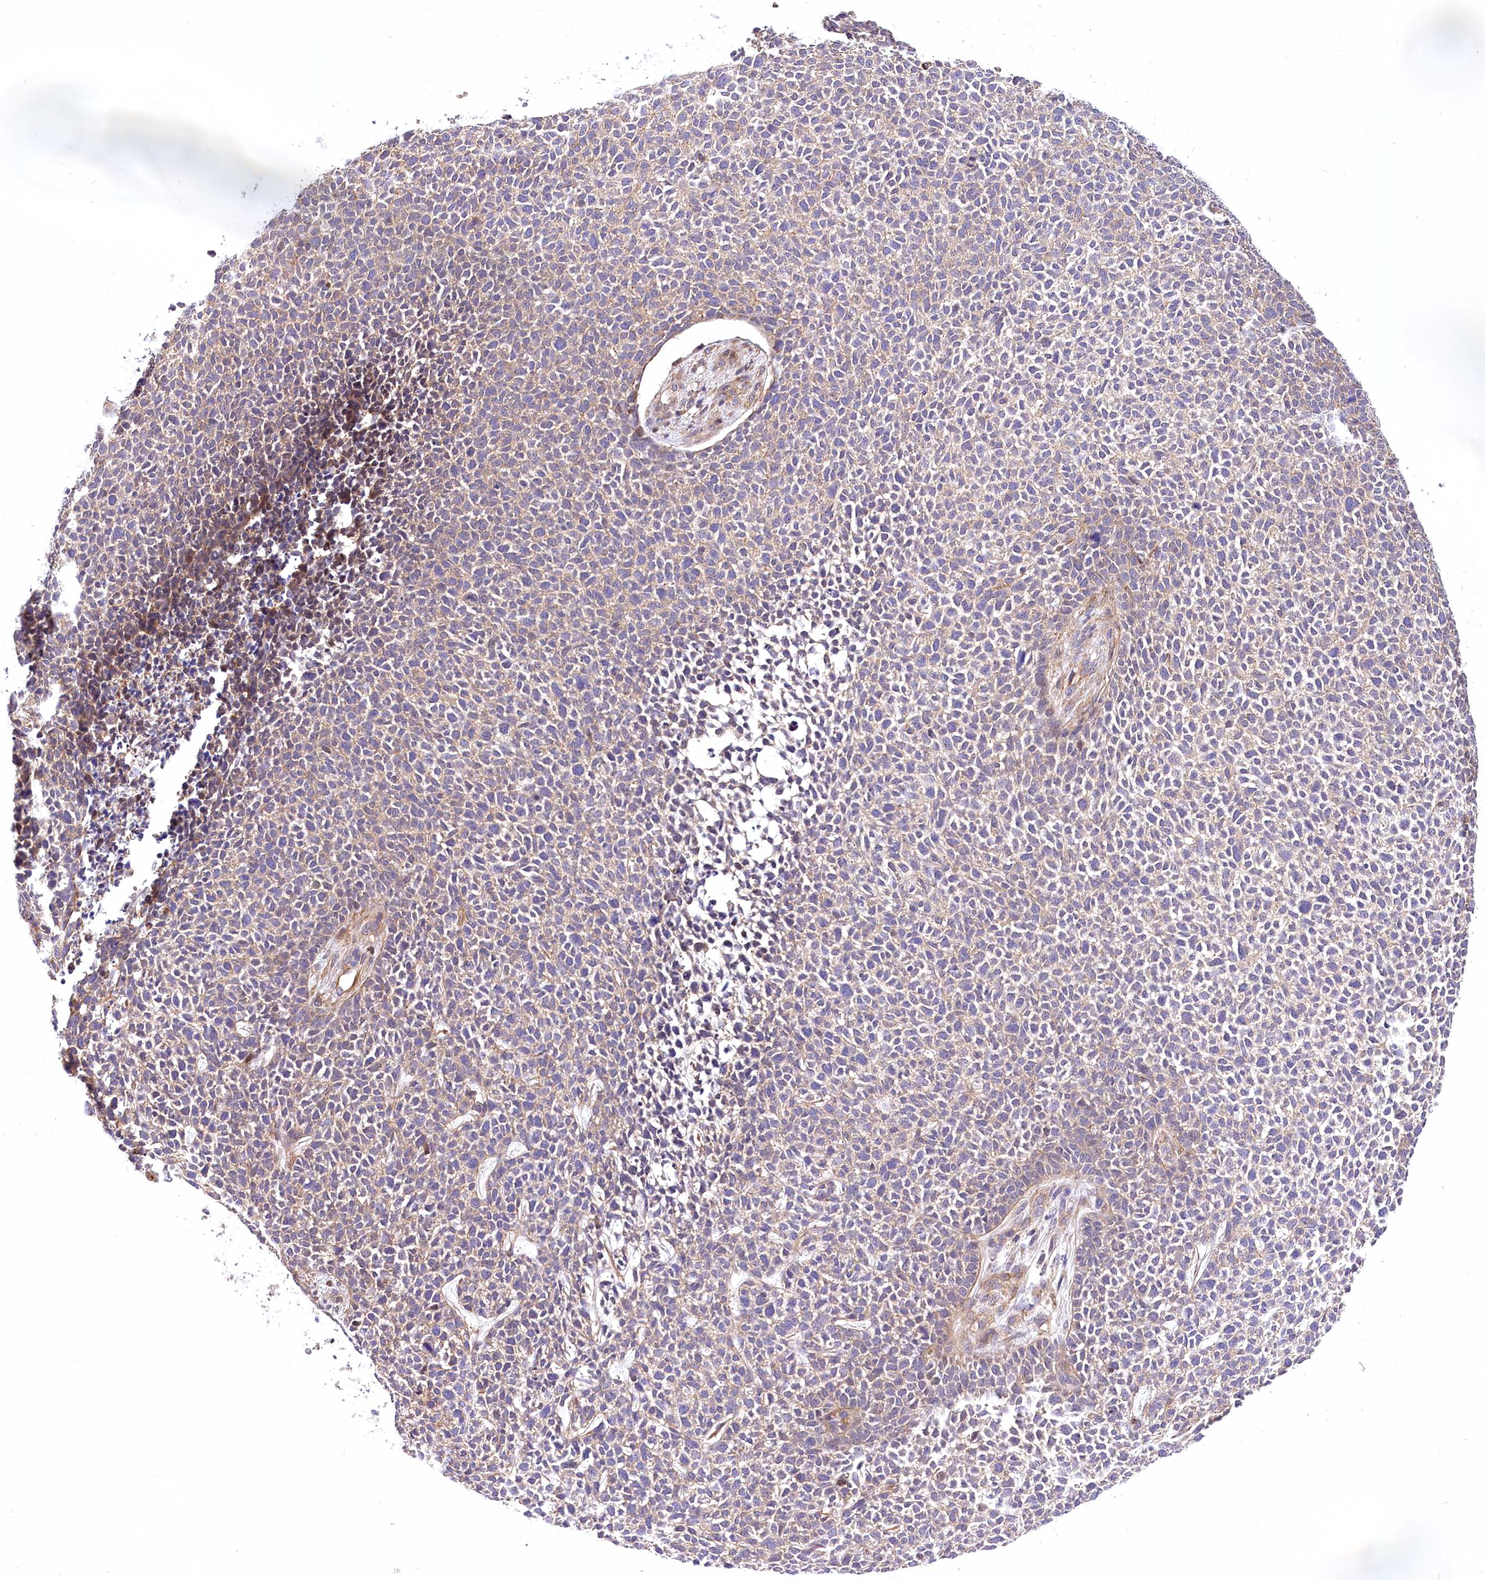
{"staining": {"intensity": "weak", "quantity": "25%-75%", "location": "cytoplasmic/membranous"}, "tissue": "skin cancer", "cell_type": "Tumor cells", "image_type": "cancer", "snomed": [{"axis": "morphology", "description": "Basal cell carcinoma"}, {"axis": "topography", "description": "Skin"}], "caption": "A histopathology image of human basal cell carcinoma (skin) stained for a protein shows weak cytoplasmic/membranous brown staining in tumor cells.", "gene": "DPP3", "patient": {"sex": "female", "age": 84}}